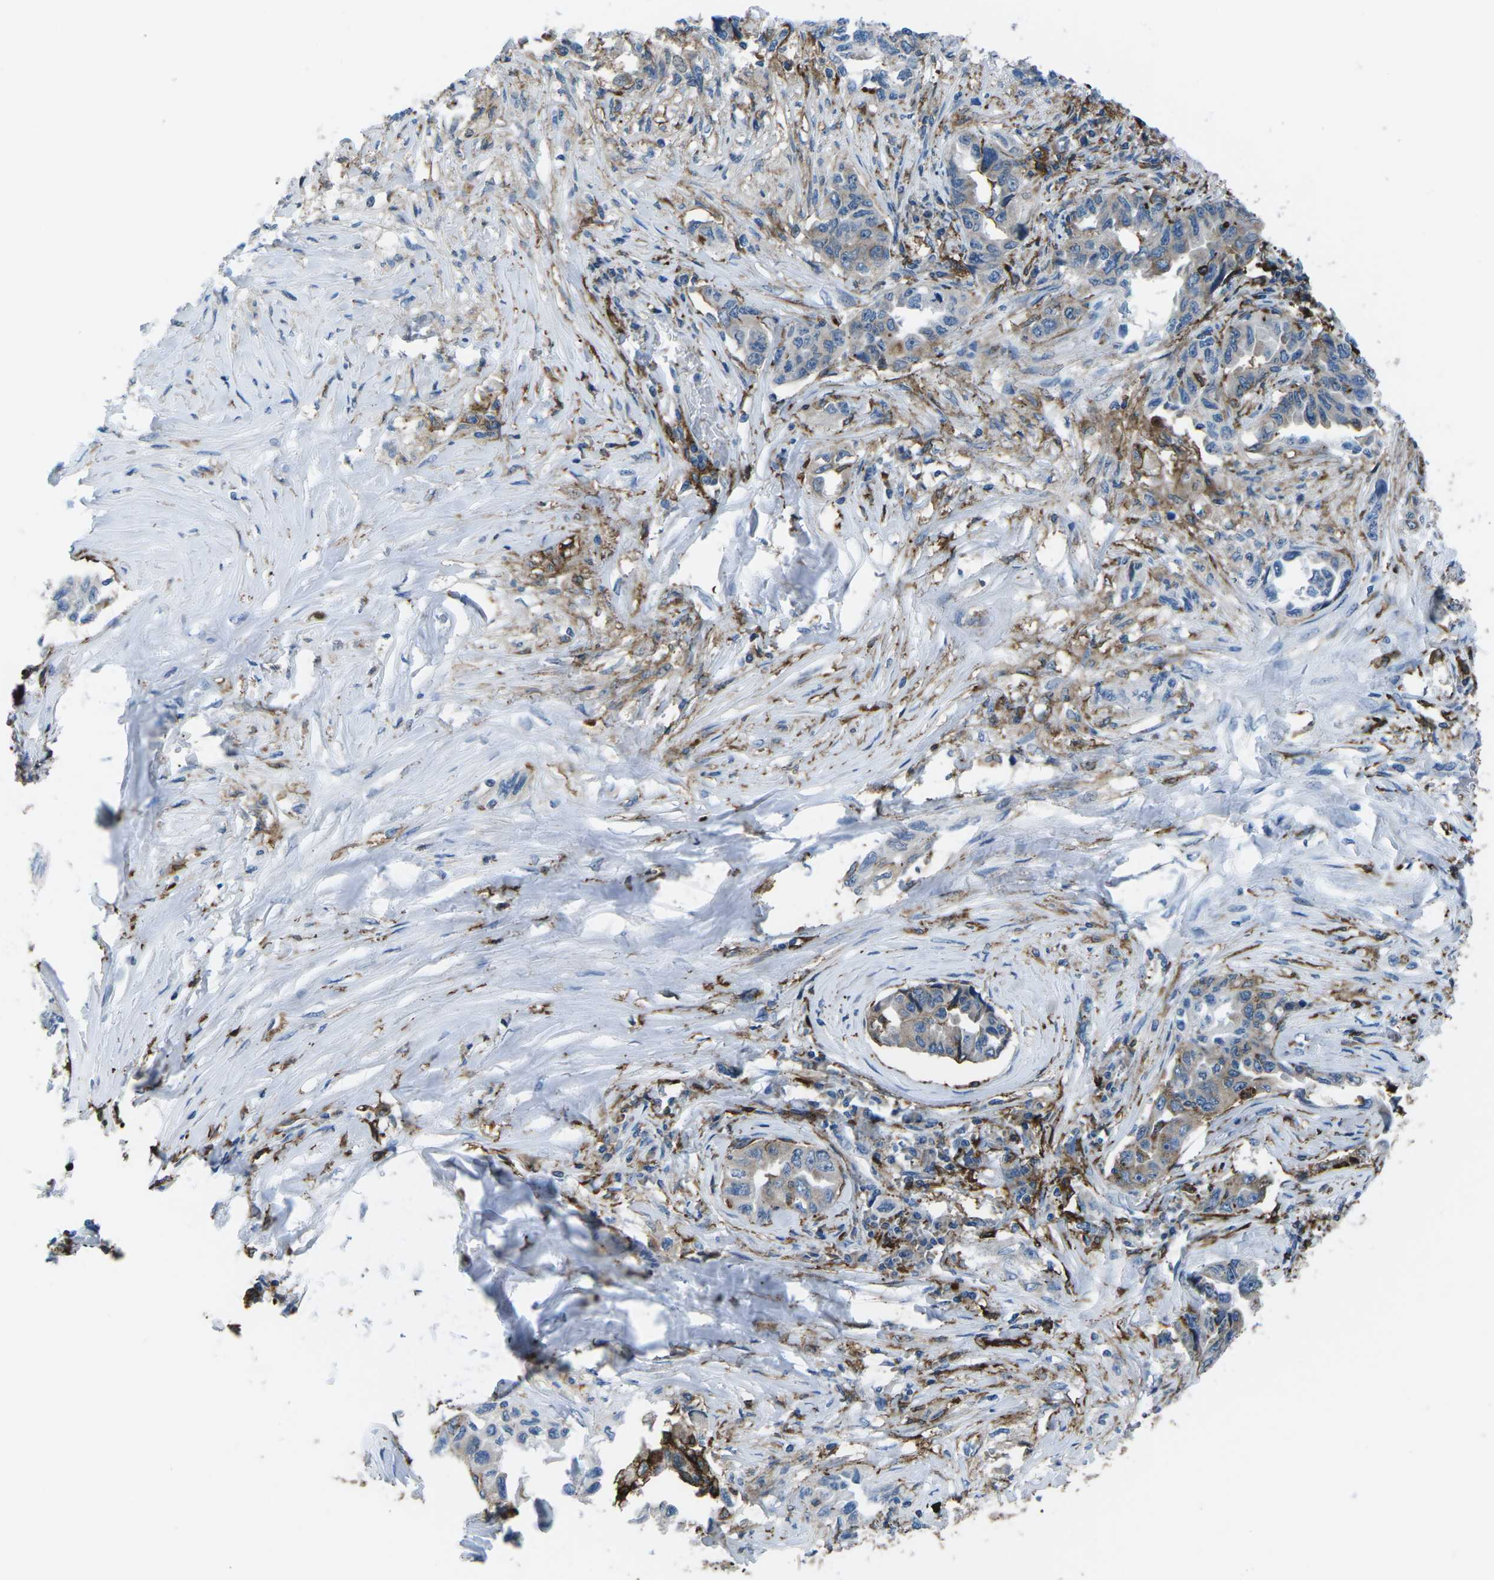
{"staining": {"intensity": "weak", "quantity": "<25%", "location": "cytoplasmic/membranous"}, "tissue": "lung cancer", "cell_type": "Tumor cells", "image_type": "cancer", "snomed": [{"axis": "morphology", "description": "Adenocarcinoma, NOS"}, {"axis": "topography", "description": "Lung"}], "caption": "This is an IHC histopathology image of lung cancer (adenocarcinoma). There is no staining in tumor cells.", "gene": "PTPN1", "patient": {"sex": "female", "age": 51}}